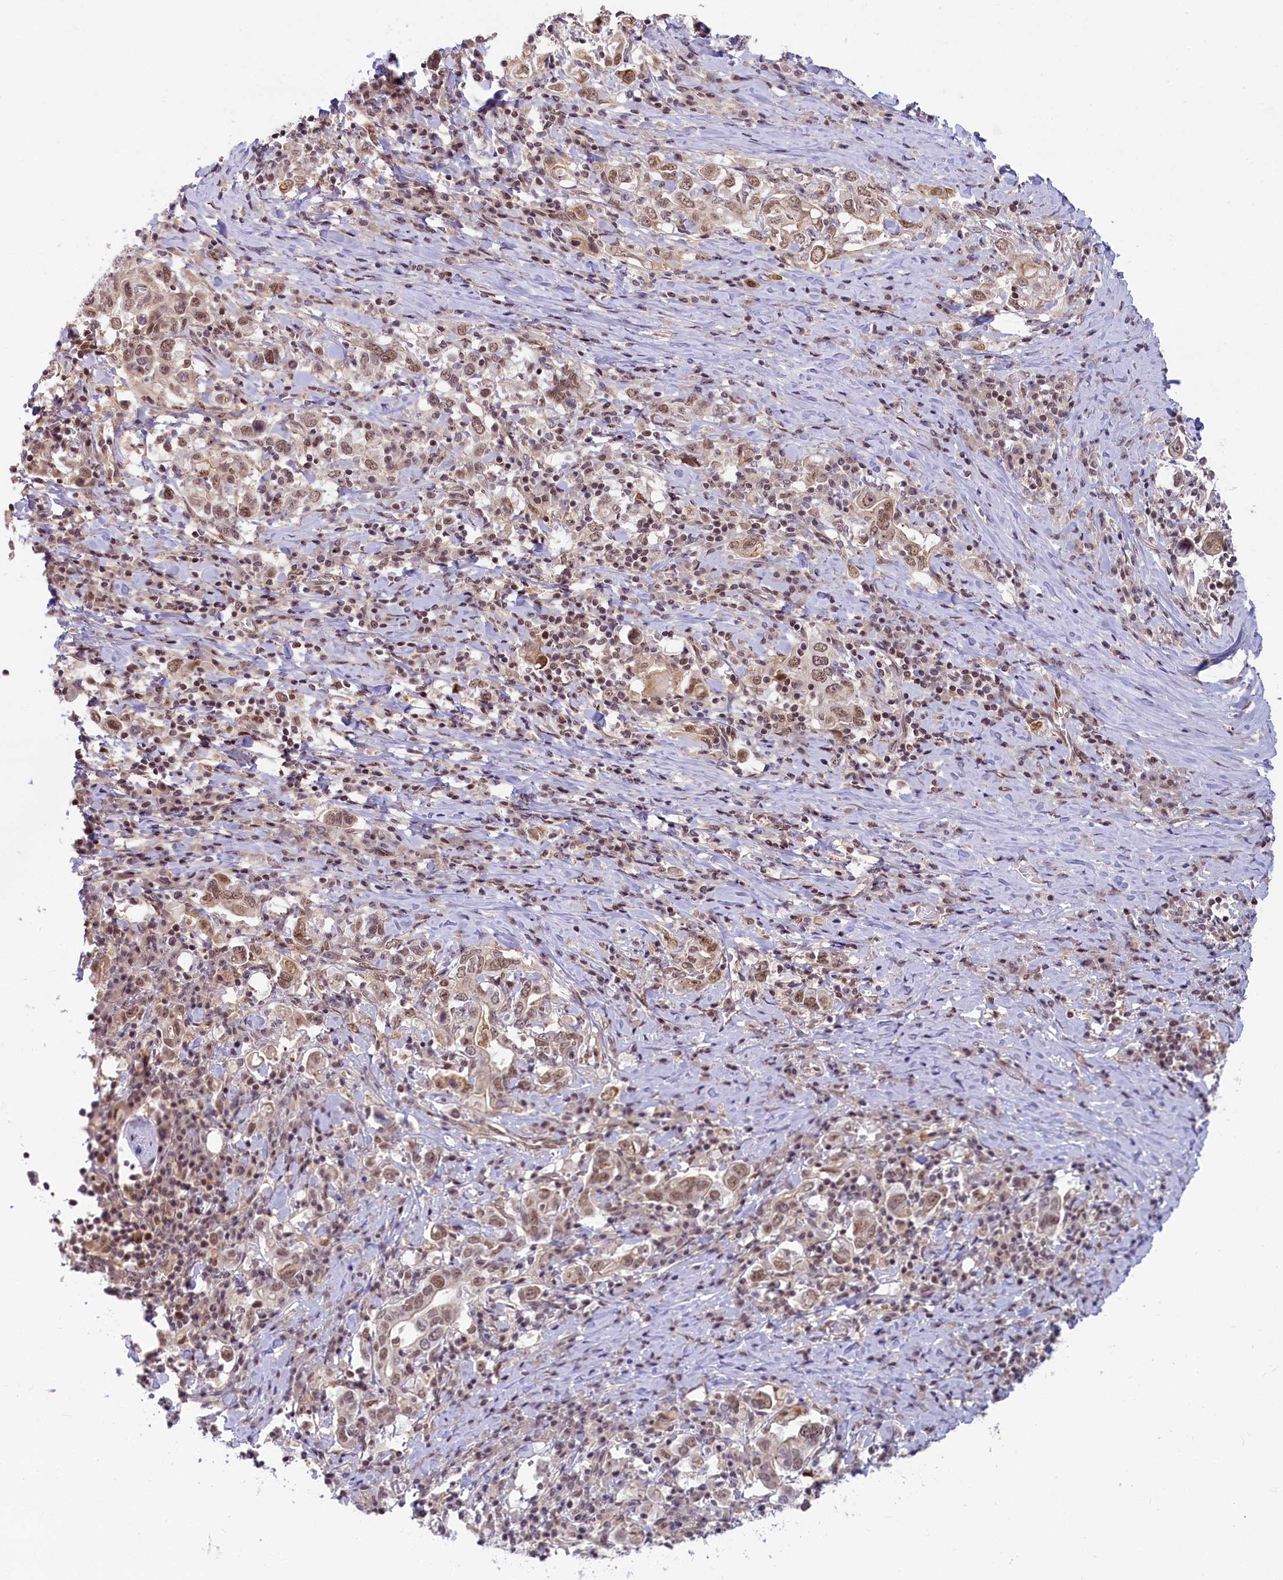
{"staining": {"intensity": "weak", "quantity": ">75%", "location": "nuclear"}, "tissue": "stomach cancer", "cell_type": "Tumor cells", "image_type": "cancer", "snomed": [{"axis": "morphology", "description": "Adenocarcinoma, NOS"}, {"axis": "topography", "description": "Stomach, upper"}, {"axis": "topography", "description": "Stomach"}], "caption": "The immunohistochemical stain highlights weak nuclear expression in tumor cells of stomach cancer (adenocarcinoma) tissue.", "gene": "FCHO1", "patient": {"sex": "male", "age": 62}}